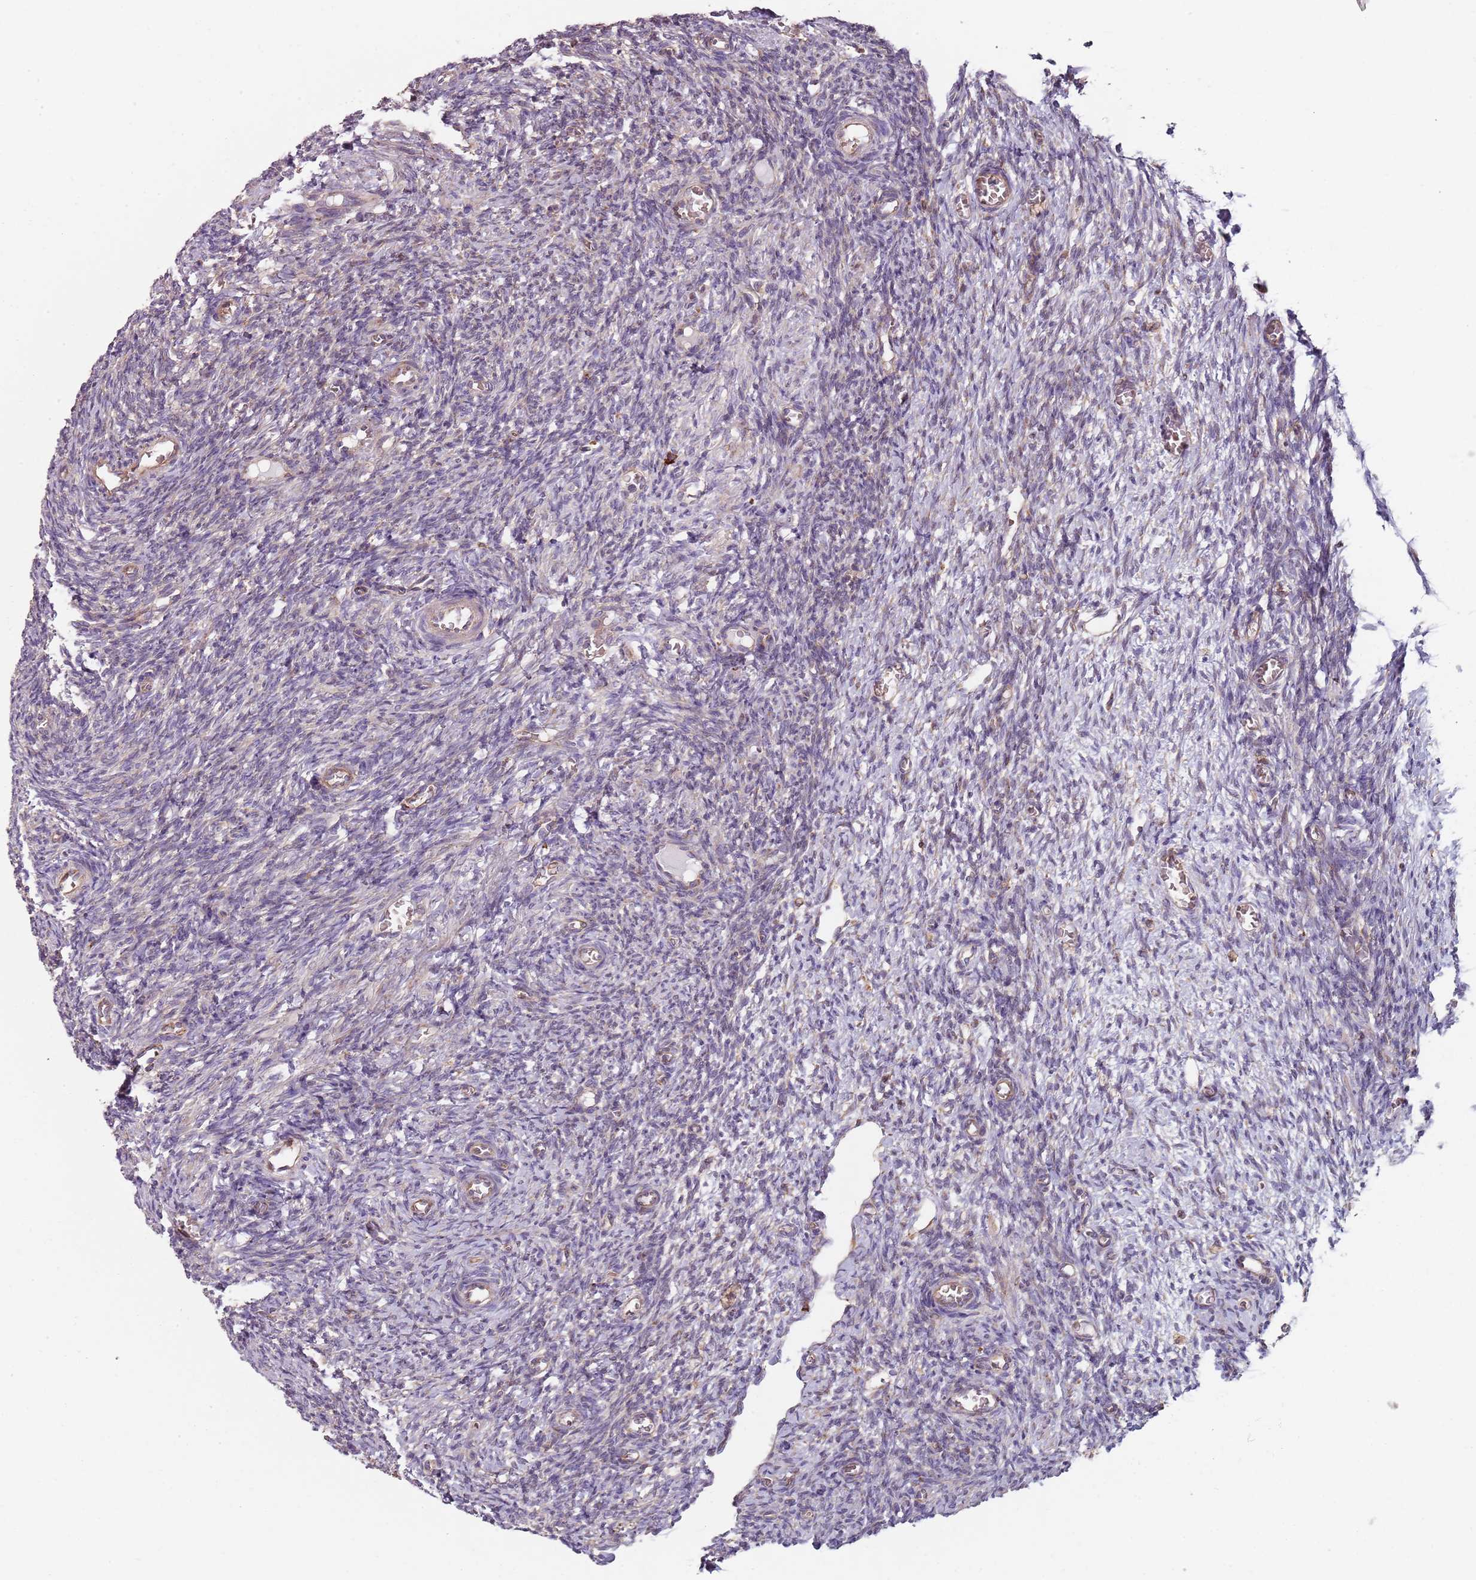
{"staining": {"intensity": "negative", "quantity": "none", "location": "none"}, "tissue": "ovary", "cell_type": "Ovarian stroma cells", "image_type": "normal", "snomed": [{"axis": "morphology", "description": "Normal tissue, NOS"}, {"axis": "topography", "description": "Ovary"}], "caption": "This is an immunohistochemistry (IHC) micrograph of normal human ovary. There is no positivity in ovarian stroma cells.", "gene": "SPATA2", "patient": {"sex": "female", "age": 27}}